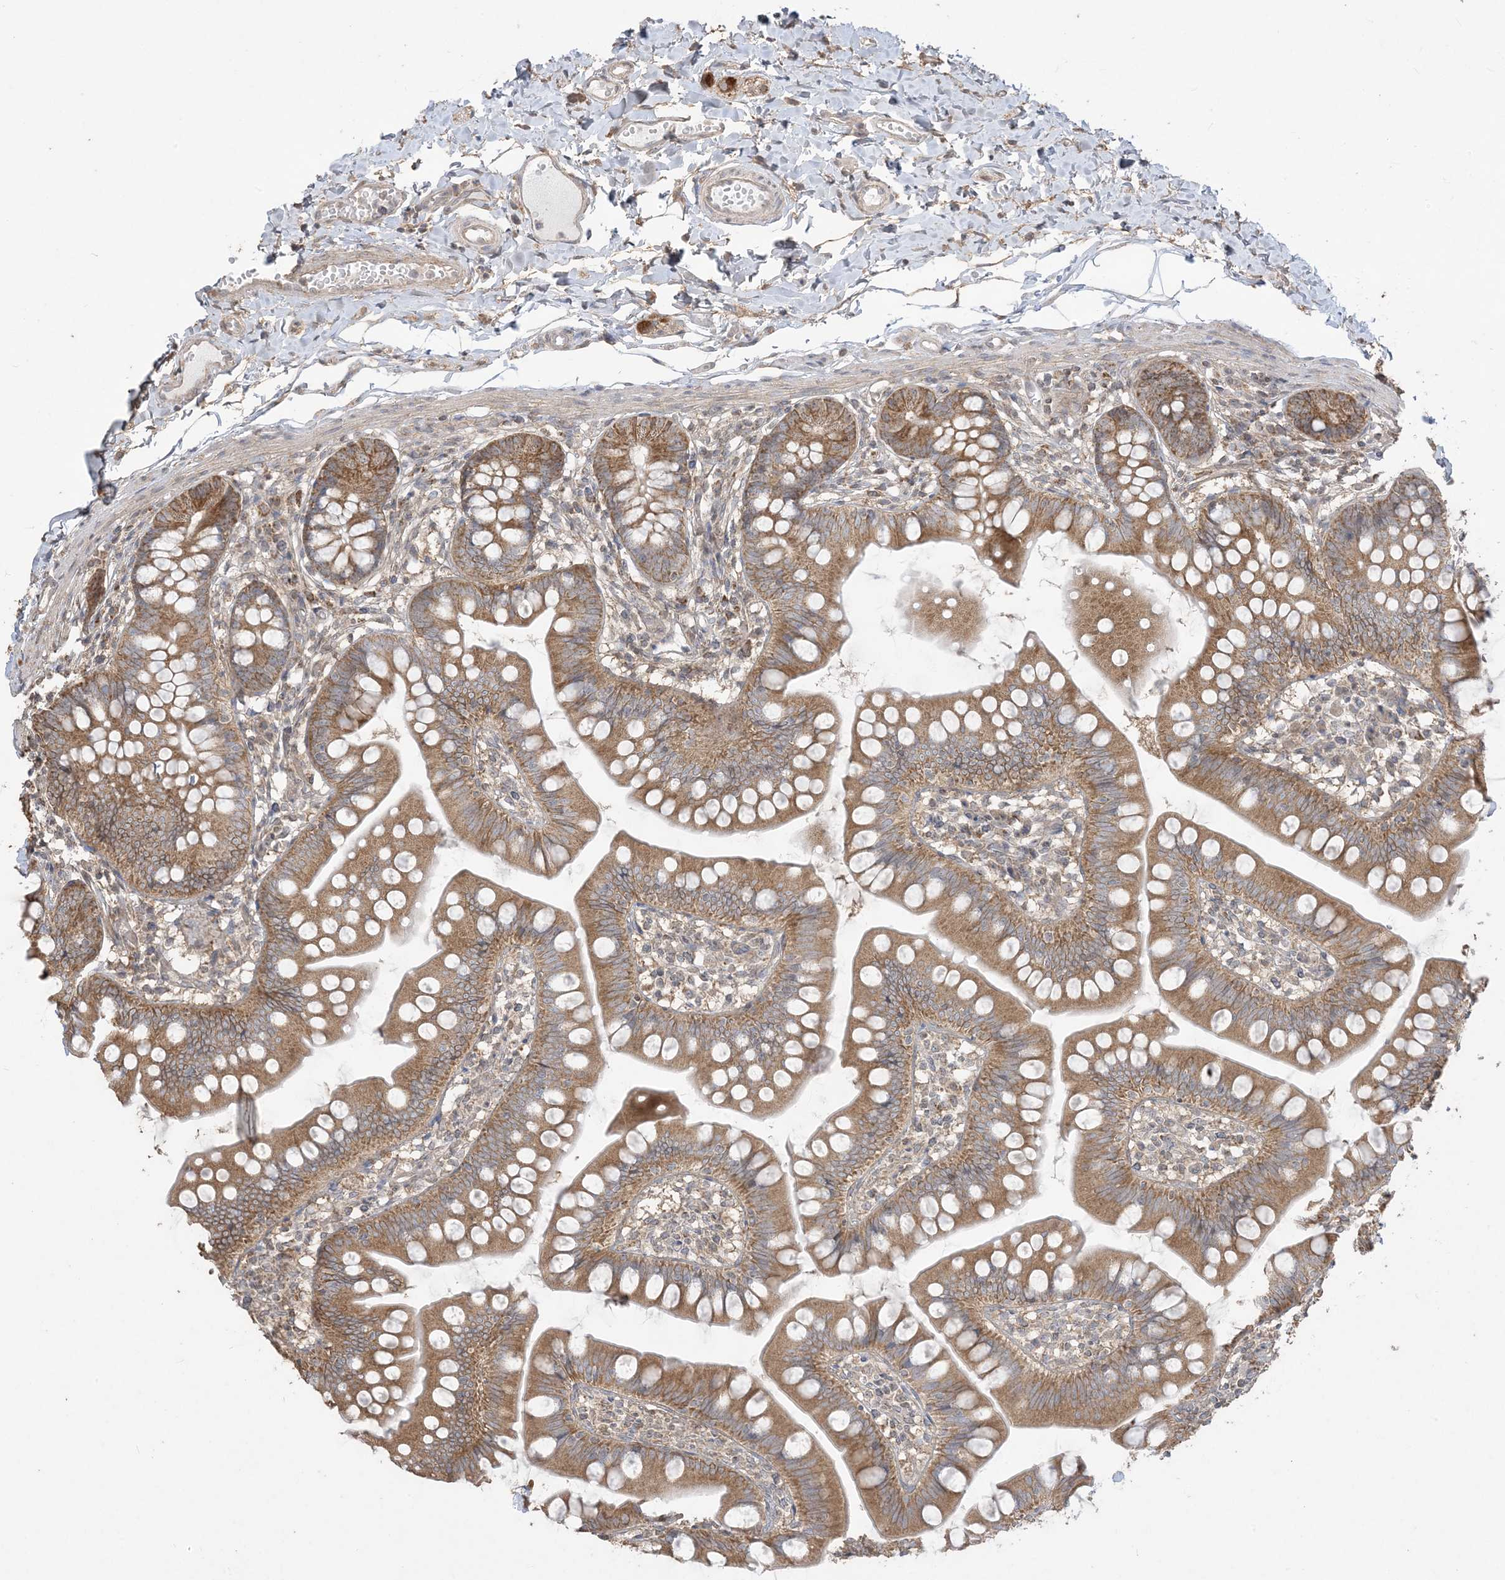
{"staining": {"intensity": "moderate", "quantity": ">75%", "location": "cytoplasmic/membranous"}, "tissue": "small intestine", "cell_type": "Glandular cells", "image_type": "normal", "snomed": [{"axis": "morphology", "description": "Normal tissue, NOS"}, {"axis": "topography", "description": "Small intestine"}], "caption": "Small intestine stained for a protein demonstrates moderate cytoplasmic/membranous positivity in glandular cells. Using DAB (3,3'-diaminobenzidine) (brown) and hematoxylin (blue) stains, captured at high magnification using brightfield microscopy.", "gene": "SIRT3", "patient": {"sex": "male", "age": 7}}